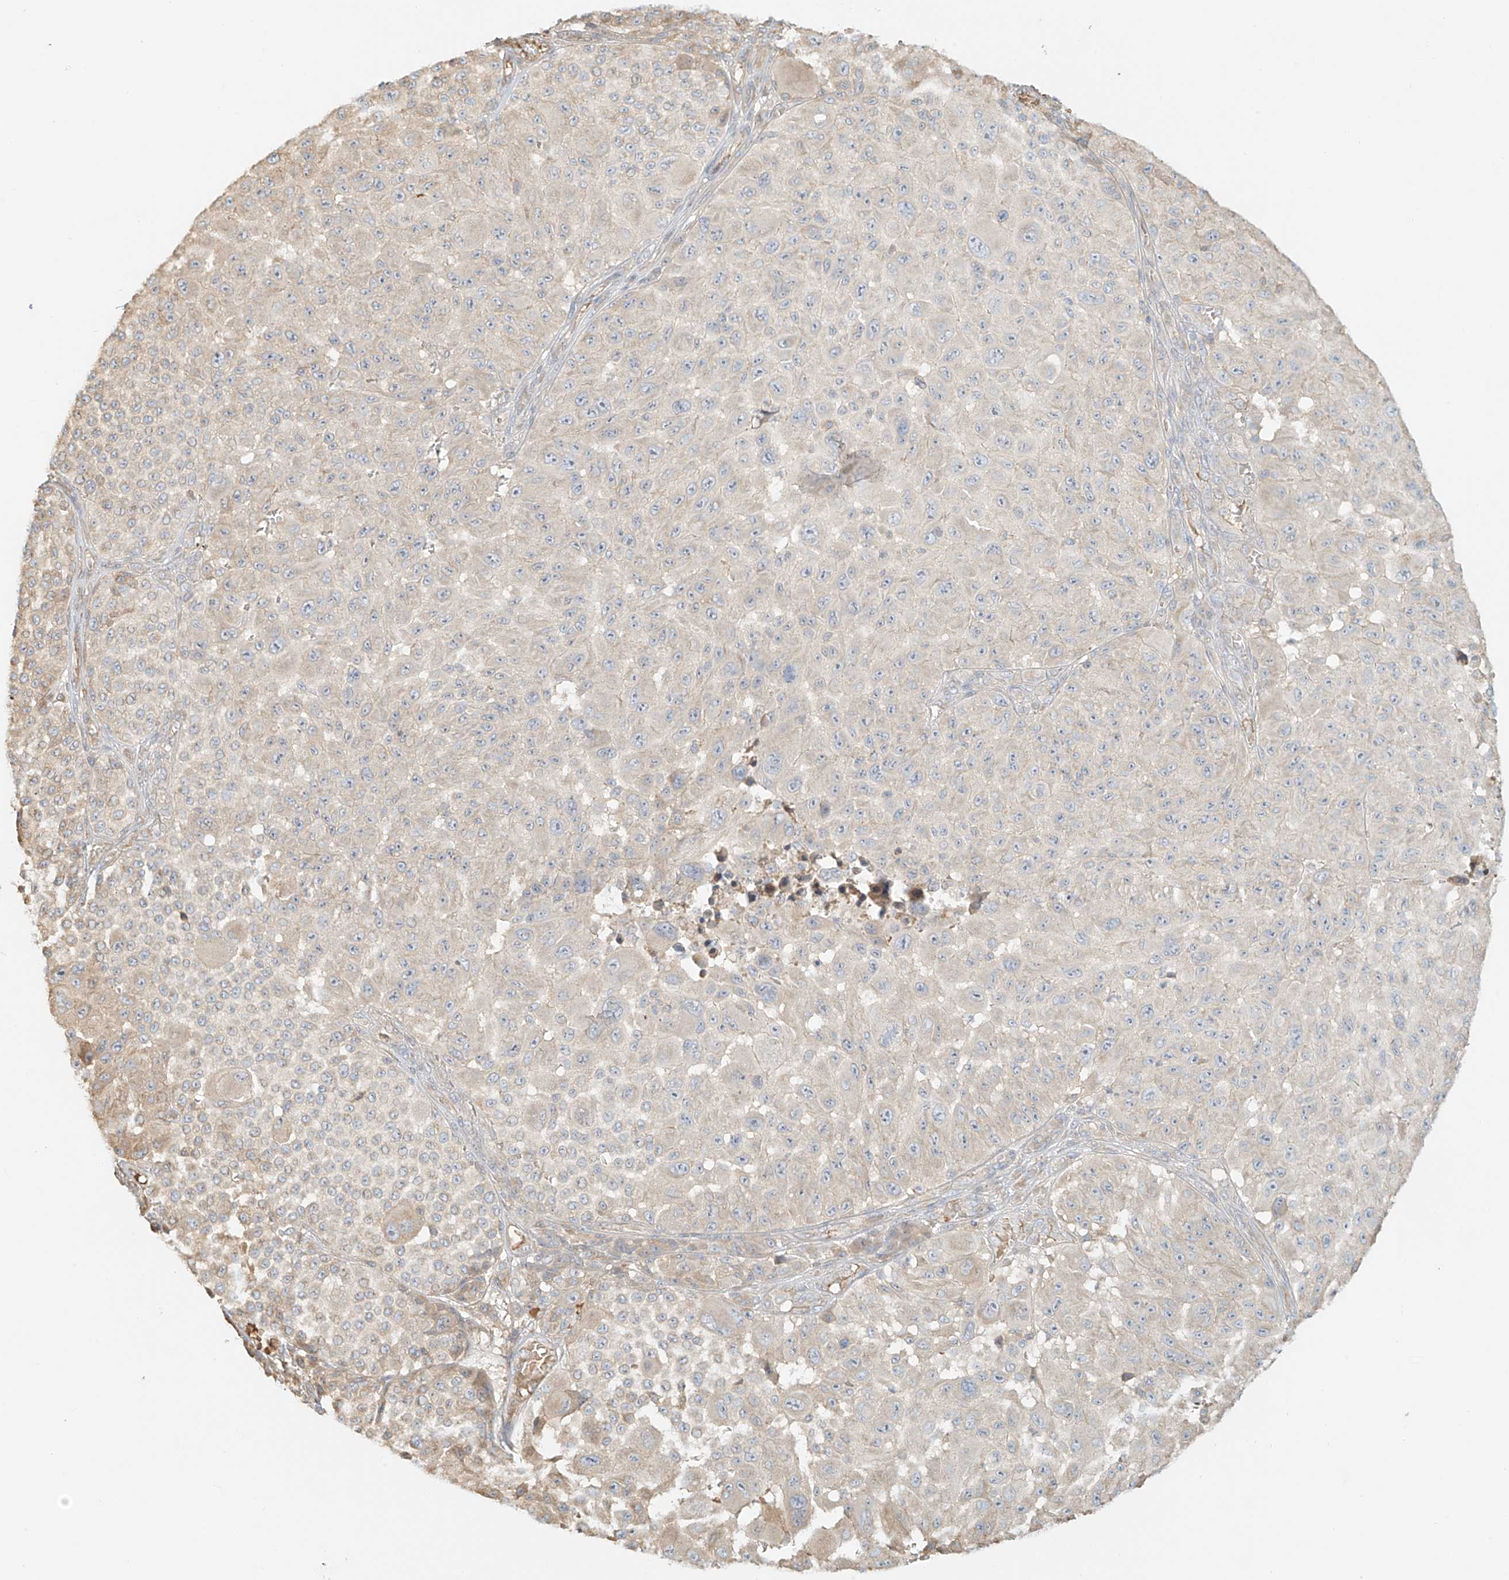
{"staining": {"intensity": "negative", "quantity": "none", "location": "none"}, "tissue": "melanoma", "cell_type": "Tumor cells", "image_type": "cancer", "snomed": [{"axis": "morphology", "description": "Malignant melanoma, NOS"}, {"axis": "topography", "description": "Skin"}], "caption": "Immunohistochemical staining of malignant melanoma exhibits no significant positivity in tumor cells.", "gene": "UPK1B", "patient": {"sex": "male", "age": 83}}